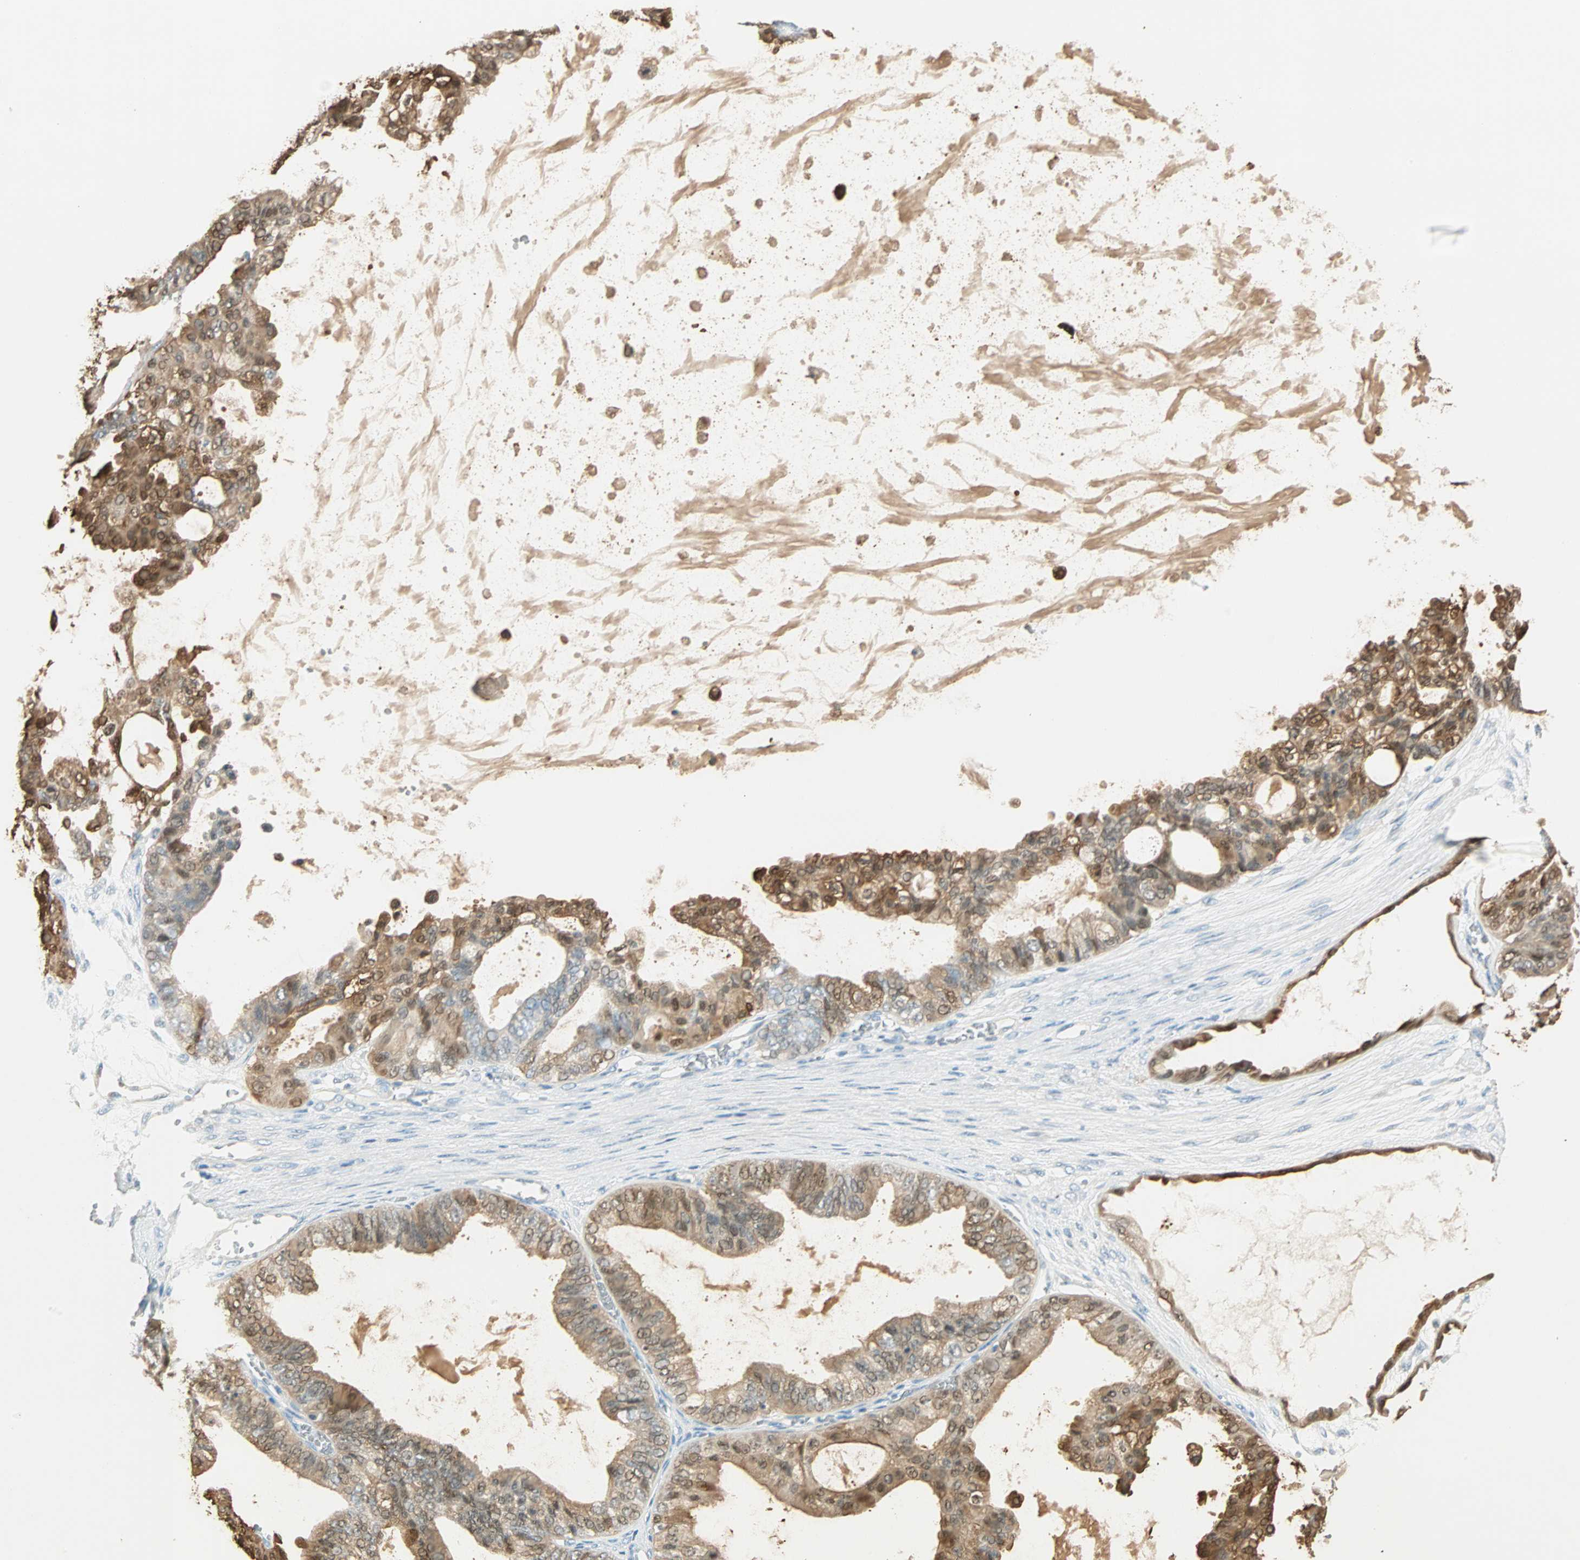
{"staining": {"intensity": "strong", "quantity": ">75%", "location": "cytoplasmic/membranous,nuclear"}, "tissue": "ovarian cancer", "cell_type": "Tumor cells", "image_type": "cancer", "snomed": [{"axis": "morphology", "description": "Carcinoma, NOS"}, {"axis": "morphology", "description": "Carcinoma, endometroid"}, {"axis": "topography", "description": "Ovary"}], "caption": "High-magnification brightfield microscopy of ovarian cancer stained with DAB (brown) and counterstained with hematoxylin (blue). tumor cells exhibit strong cytoplasmic/membranous and nuclear expression is seen in about>75% of cells.", "gene": "S100A1", "patient": {"sex": "female", "age": 50}}